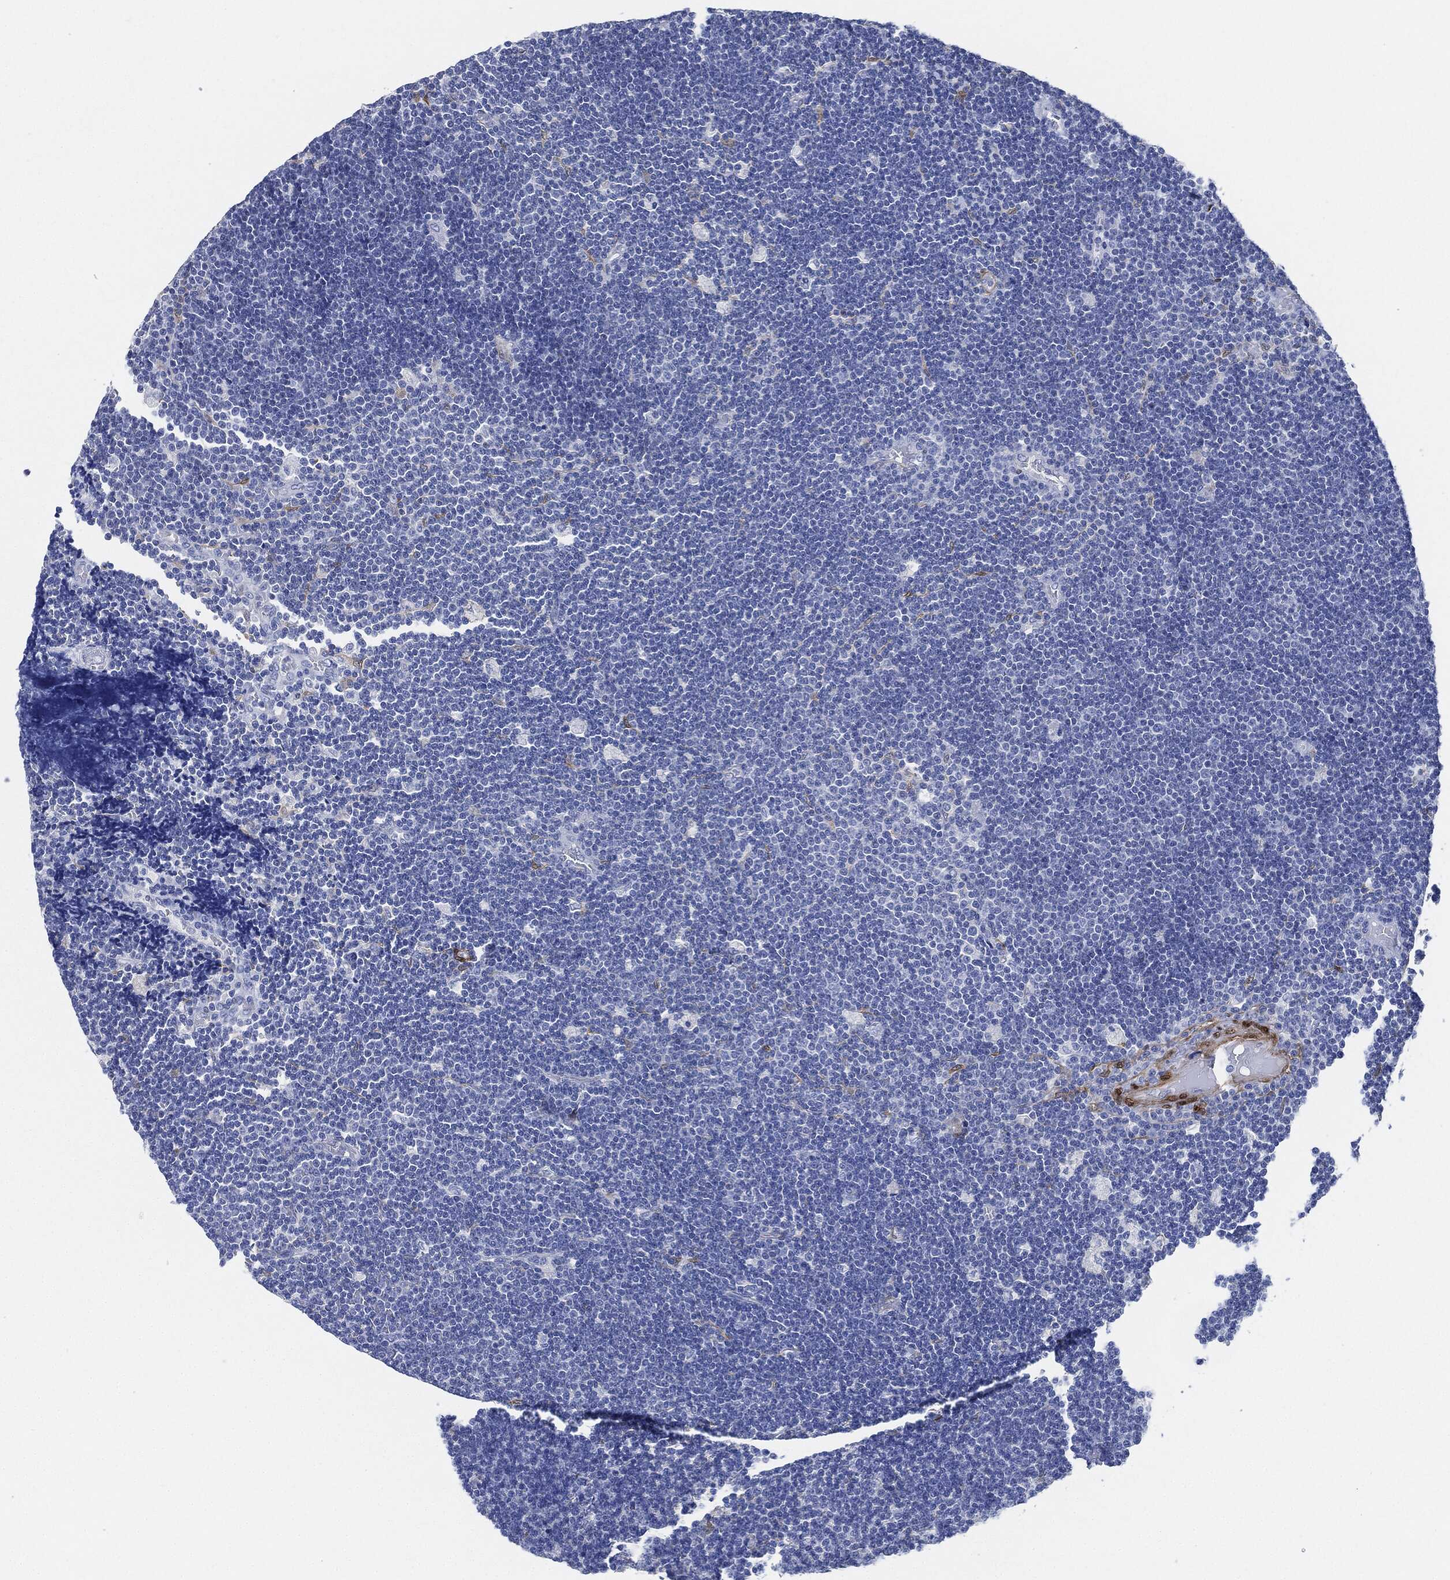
{"staining": {"intensity": "negative", "quantity": "none", "location": "none"}, "tissue": "lymphoma", "cell_type": "Tumor cells", "image_type": "cancer", "snomed": [{"axis": "morphology", "description": "Malignant lymphoma, non-Hodgkin's type, Low grade"}, {"axis": "topography", "description": "Brain"}], "caption": "Immunohistochemistry (IHC) histopathology image of neoplastic tissue: lymphoma stained with DAB (3,3'-diaminobenzidine) shows no significant protein expression in tumor cells. (Immunohistochemistry (IHC), brightfield microscopy, high magnification).", "gene": "TAGLN", "patient": {"sex": "female", "age": 66}}